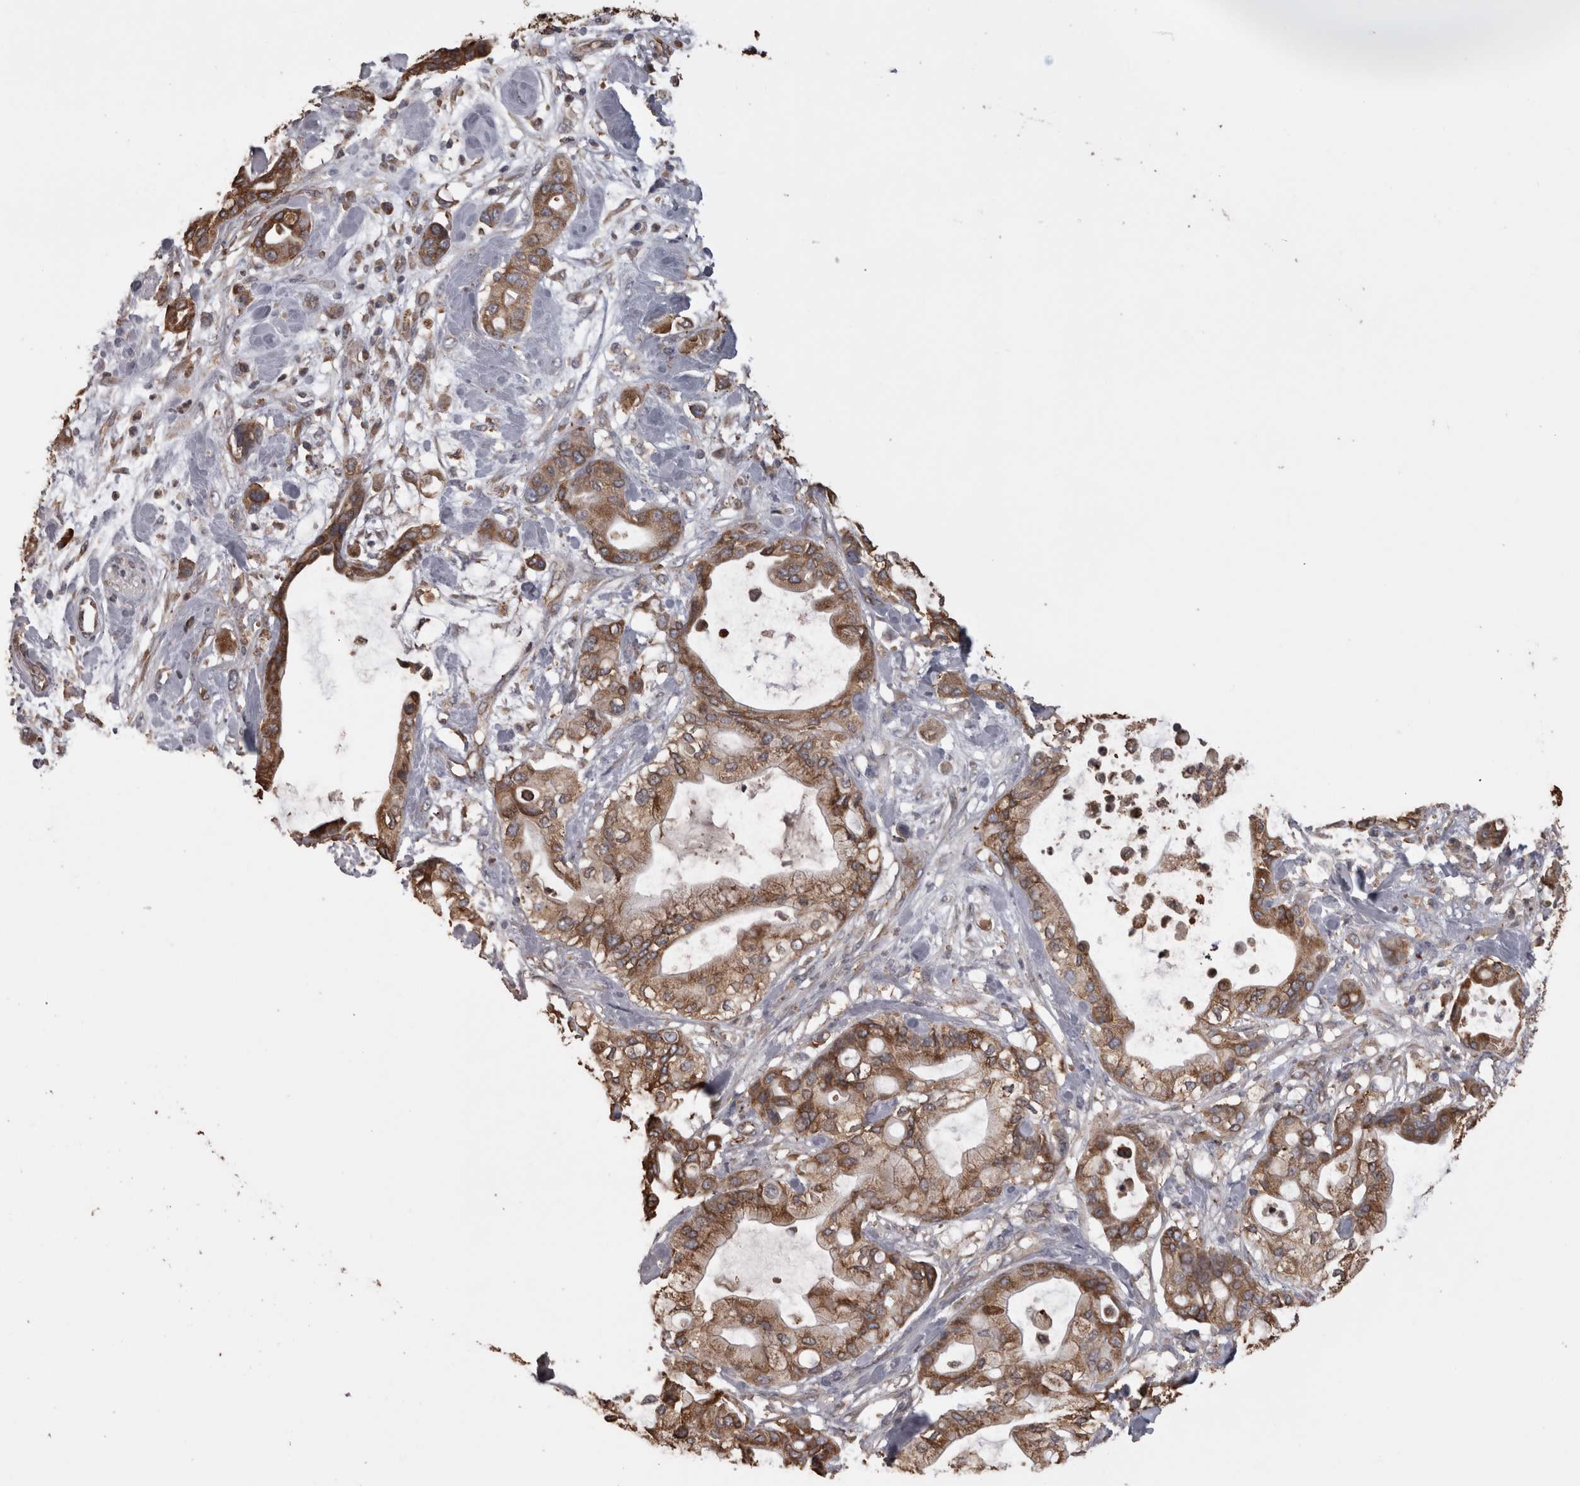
{"staining": {"intensity": "moderate", "quantity": ">75%", "location": "cytoplasmic/membranous"}, "tissue": "pancreatic cancer", "cell_type": "Tumor cells", "image_type": "cancer", "snomed": [{"axis": "morphology", "description": "Adenocarcinoma, NOS"}, {"axis": "morphology", "description": "Adenocarcinoma, metastatic, NOS"}, {"axis": "topography", "description": "Lymph node"}, {"axis": "topography", "description": "Pancreas"}, {"axis": "topography", "description": "Duodenum"}], "caption": "Immunohistochemistry micrograph of human metastatic adenocarcinoma (pancreatic) stained for a protein (brown), which reveals medium levels of moderate cytoplasmic/membranous positivity in approximately >75% of tumor cells.", "gene": "PON2", "patient": {"sex": "female", "age": 64}}